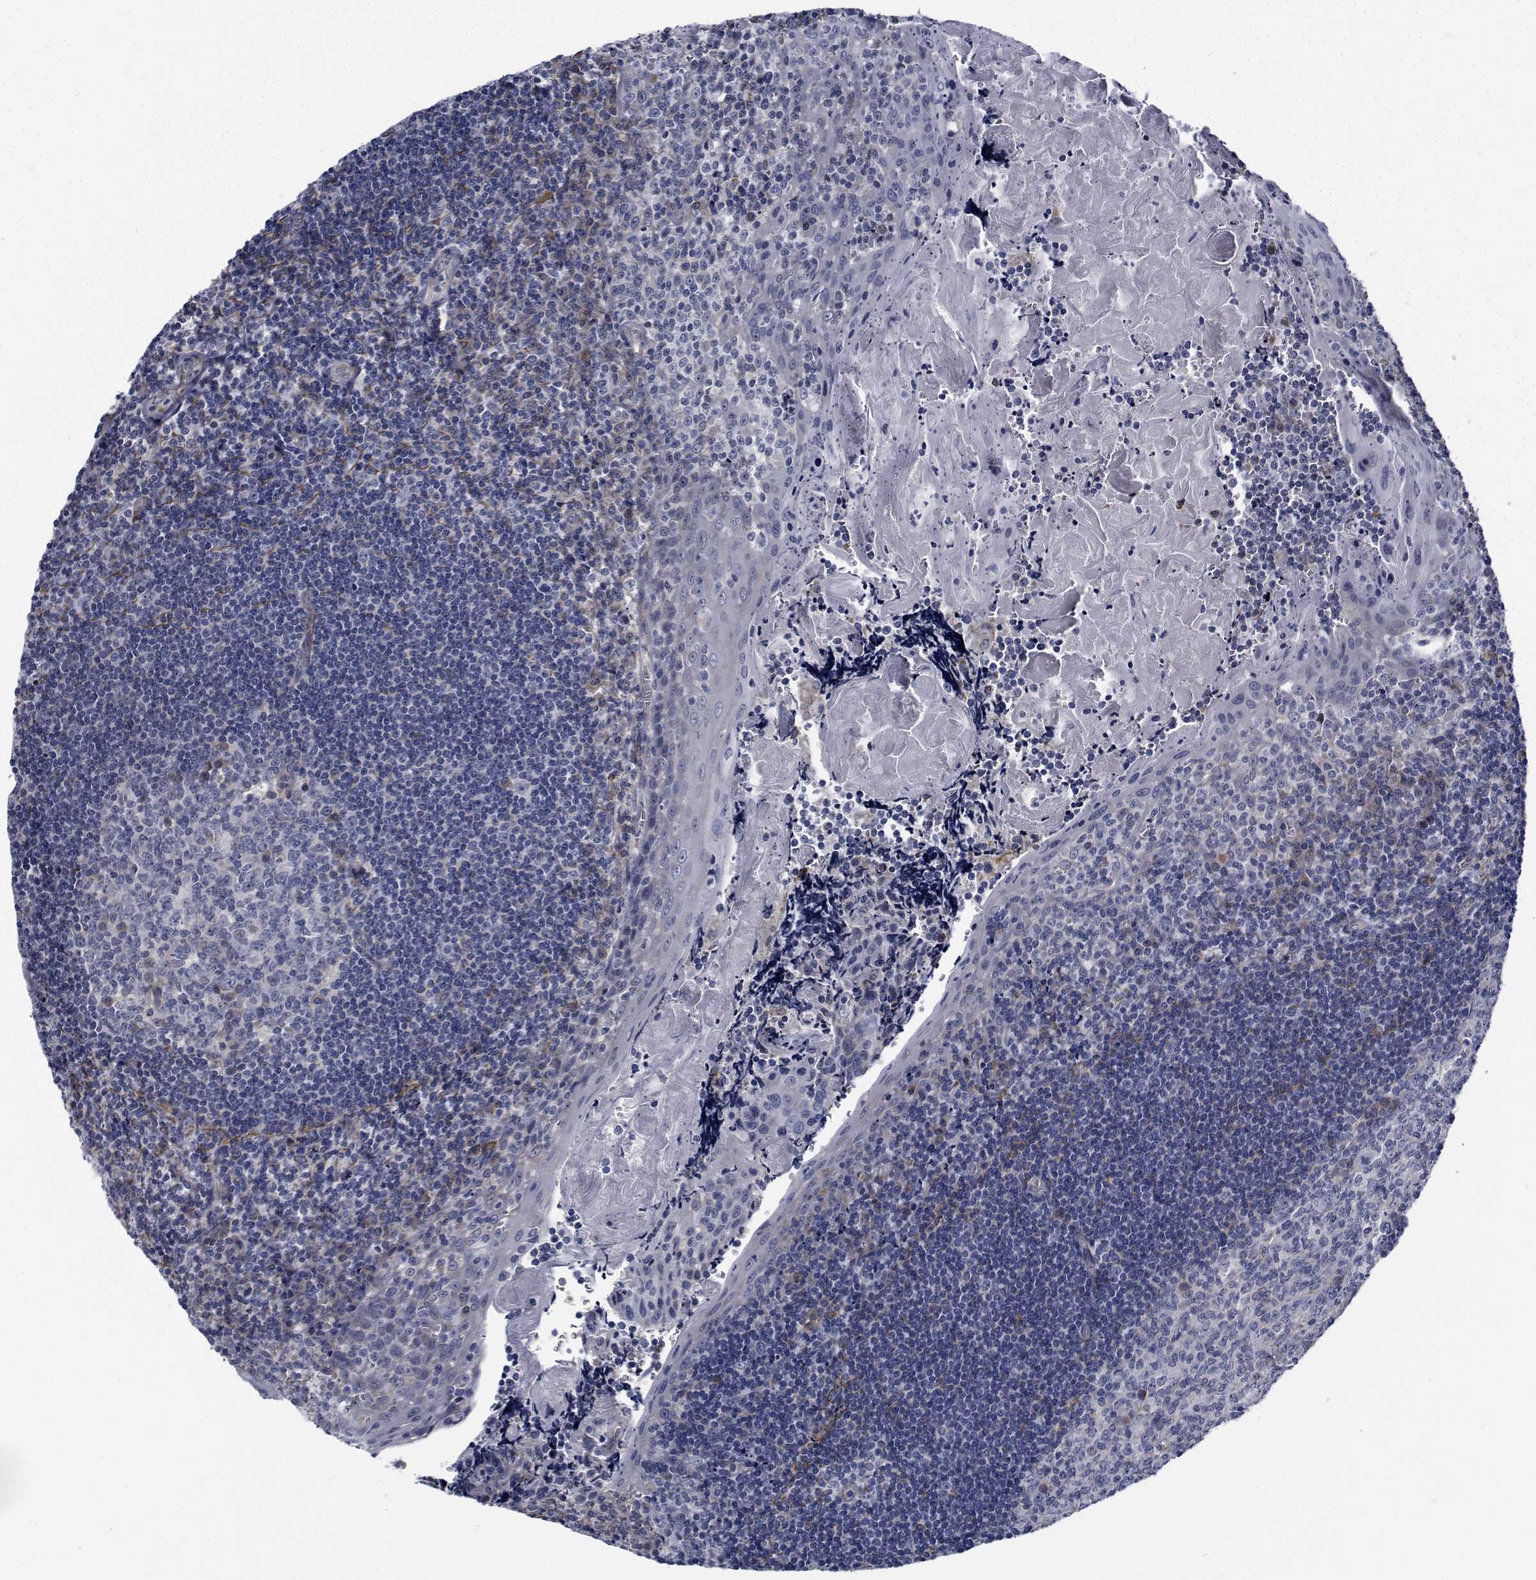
{"staining": {"intensity": "negative", "quantity": "none", "location": "none"}, "tissue": "tonsil", "cell_type": "Germinal center cells", "image_type": "normal", "snomed": [{"axis": "morphology", "description": "Normal tissue, NOS"}, {"axis": "morphology", "description": "Inflammation, NOS"}, {"axis": "topography", "description": "Tonsil"}], "caption": "IHC micrograph of unremarkable tonsil: tonsil stained with DAB exhibits no significant protein positivity in germinal center cells. Brightfield microscopy of immunohistochemistry stained with DAB (brown) and hematoxylin (blue), captured at high magnification.", "gene": "TTBK1", "patient": {"sex": "female", "age": 31}}